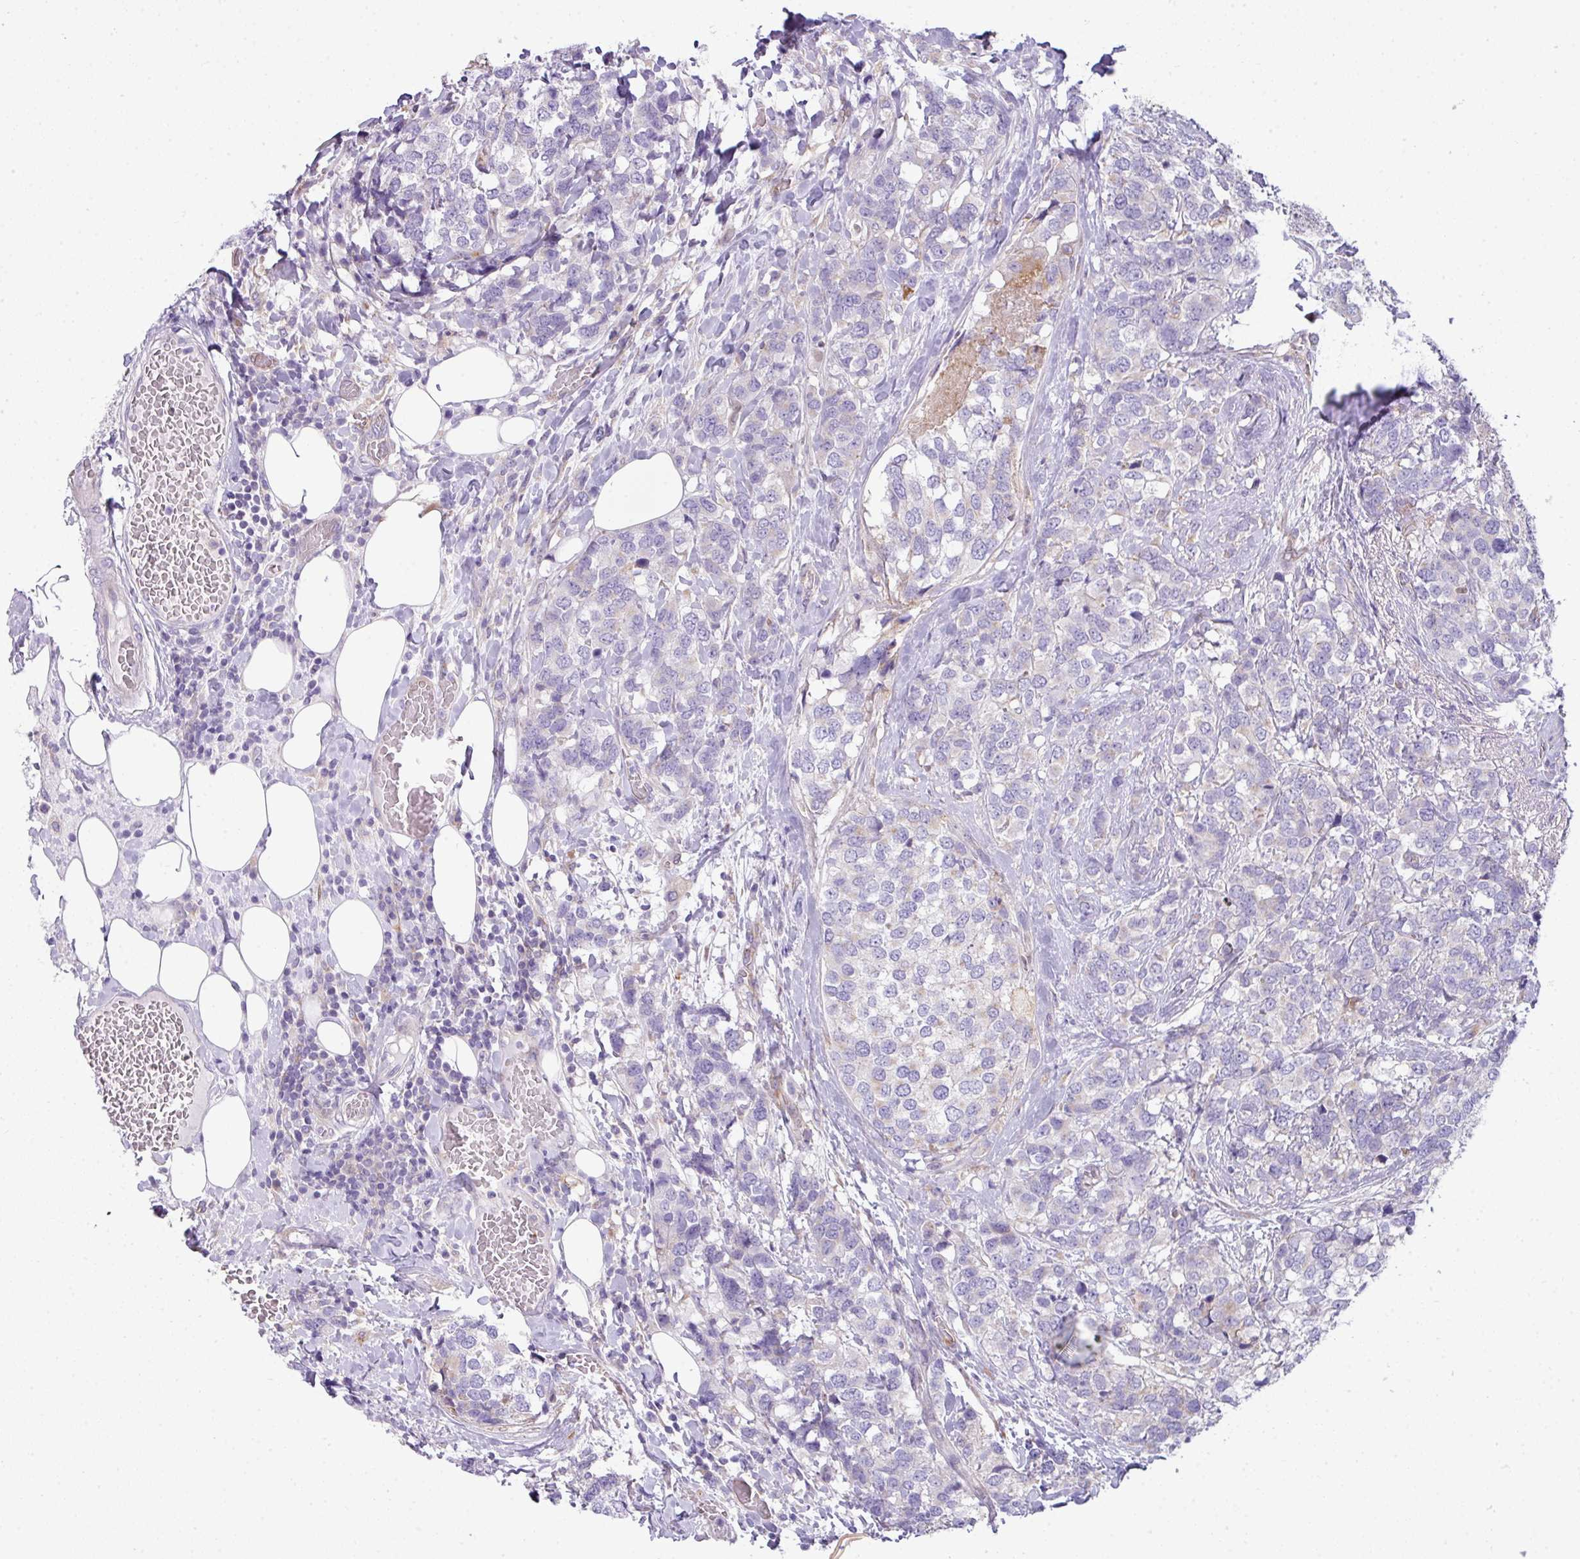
{"staining": {"intensity": "negative", "quantity": "none", "location": "none"}, "tissue": "breast cancer", "cell_type": "Tumor cells", "image_type": "cancer", "snomed": [{"axis": "morphology", "description": "Lobular carcinoma"}, {"axis": "topography", "description": "Breast"}], "caption": "The micrograph exhibits no staining of tumor cells in breast lobular carcinoma.", "gene": "ABCC5", "patient": {"sex": "female", "age": 59}}